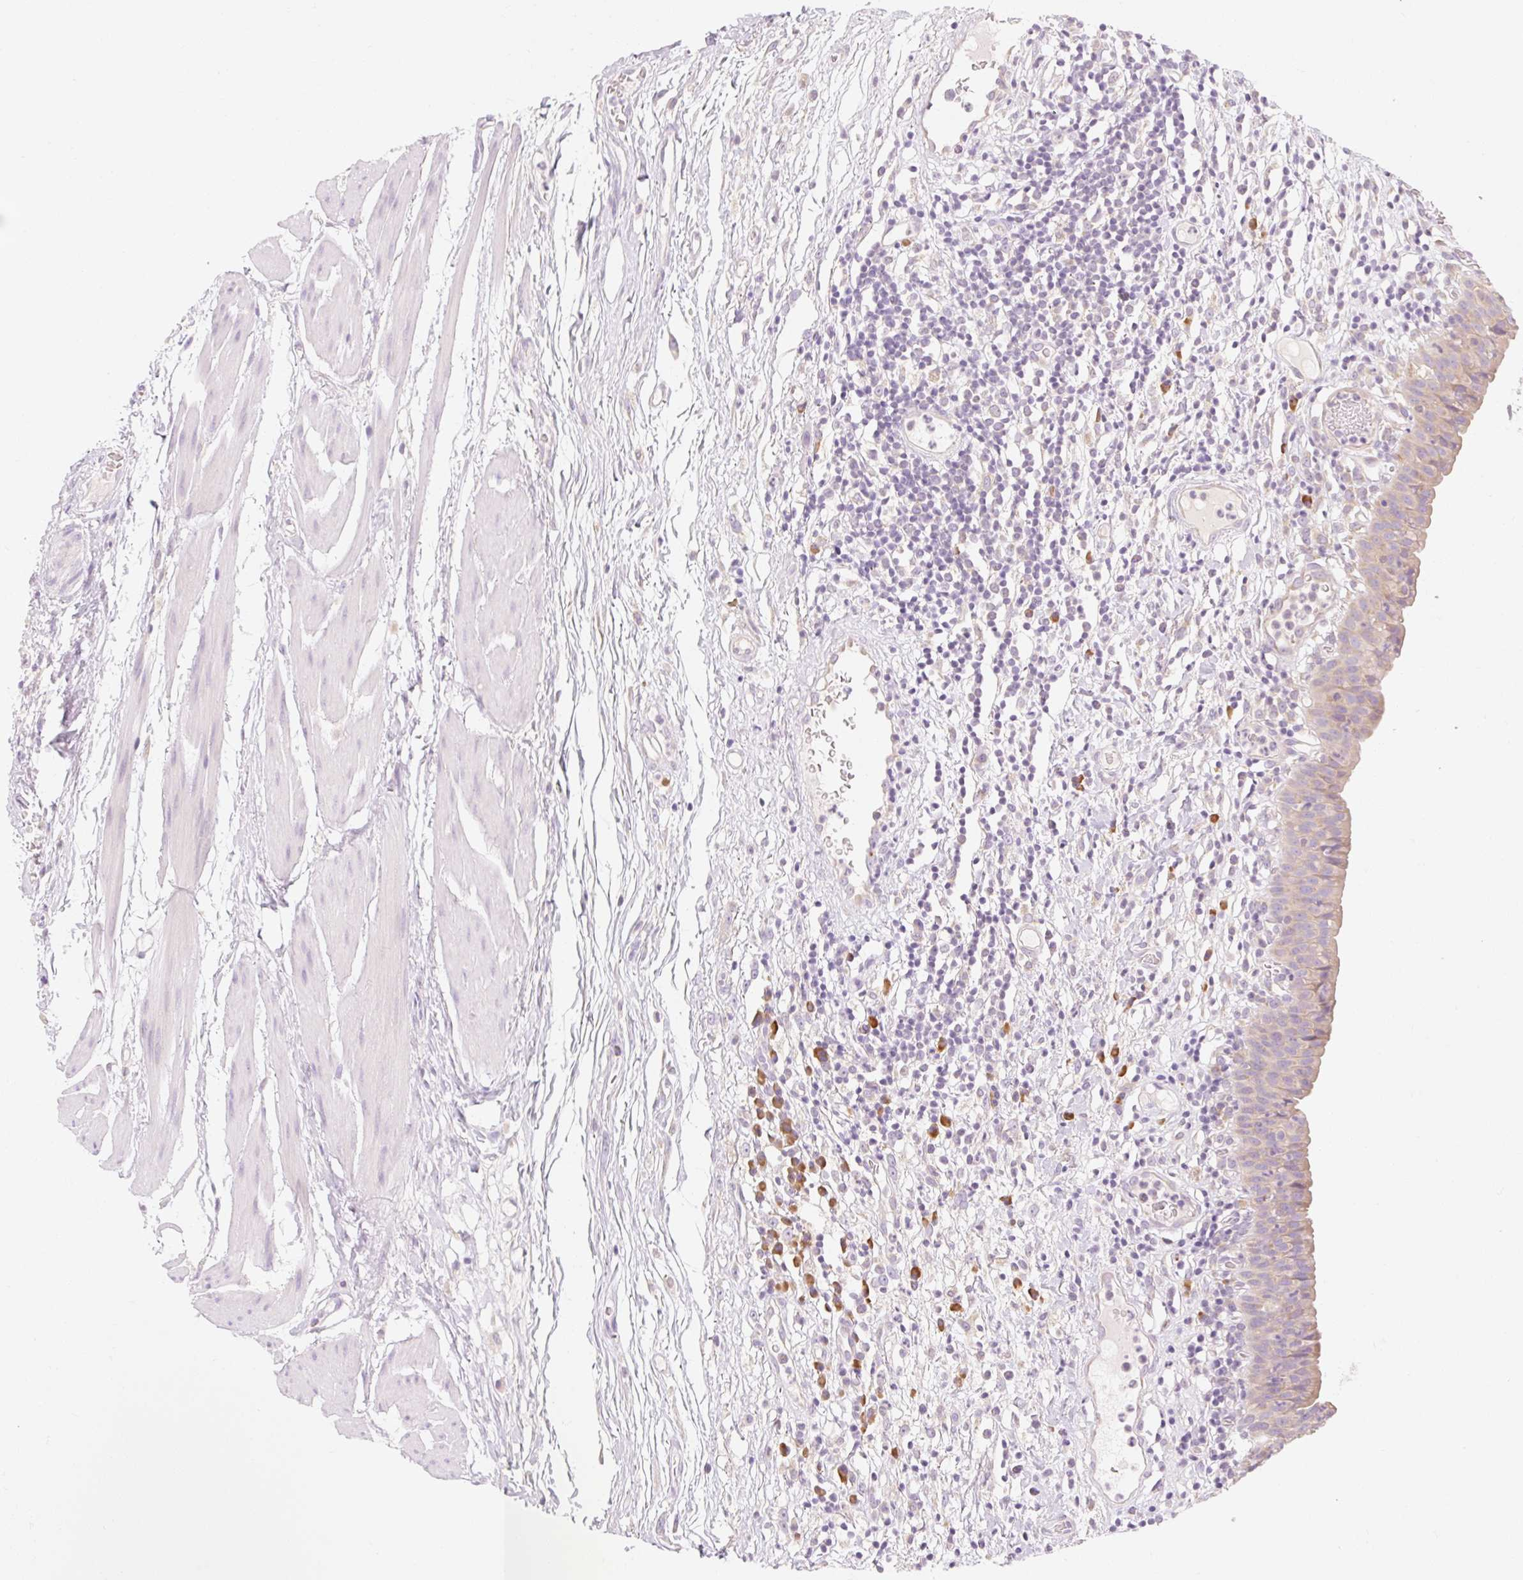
{"staining": {"intensity": "weak", "quantity": ">75%", "location": "cytoplasmic/membranous"}, "tissue": "urinary bladder", "cell_type": "Urothelial cells", "image_type": "normal", "snomed": [{"axis": "morphology", "description": "Normal tissue, NOS"}, {"axis": "morphology", "description": "Inflammation, NOS"}, {"axis": "topography", "description": "Urinary bladder"}], "caption": "This micrograph reveals unremarkable urinary bladder stained with immunohistochemistry to label a protein in brown. The cytoplasmic/membranous of urothelial cells show weak positivity for the protein. Nuclei are counter-stained blue.", "gene": "MYO1D", "patient": {"sex": "male", "age": 57}}